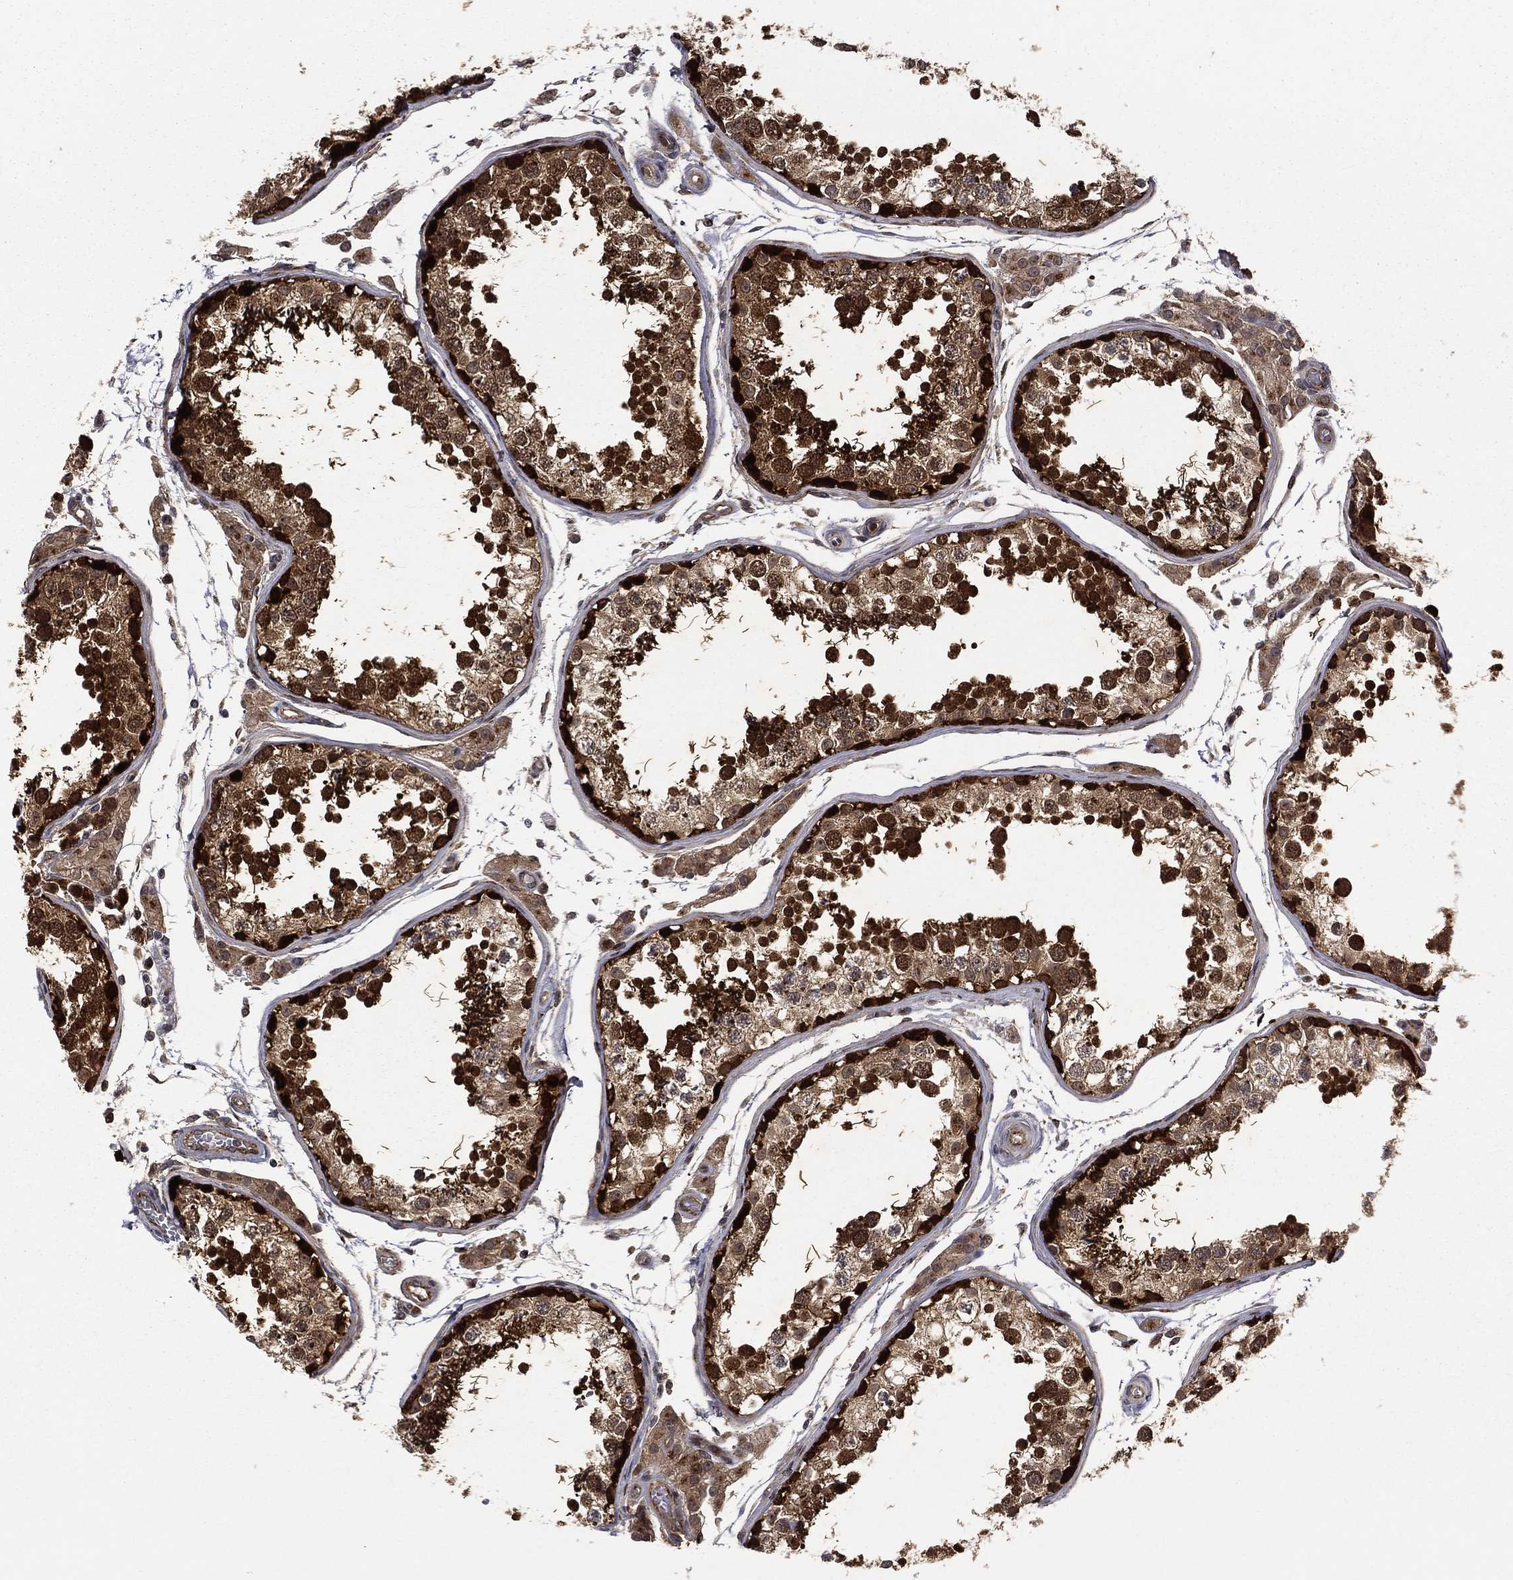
{"staining": {"intensity": "strong", "quantity": ">75%", "location": "cytoplasmic/membranous,nuclear"}, "tissue": "testis", "cell_type": "Cells in seminiferous ducts", "image_type": "normal", "snomed": [{"axis": "morphology", "description": "Normal tissue, NOS"}, {"axis": "topography", "description": "Testis"}], "caption": "High-magnification brightfield microscopy of benign testis stained with DAB (brown) and counterstained with hematoxylin (blue). cells in seminiferous ducts exhibit strong cytoplasmic/membranous,nuclear positivity is identified in about>75% of cells.", "gene": "ARL3", "patient": {"sex": "male", "age": 29}}